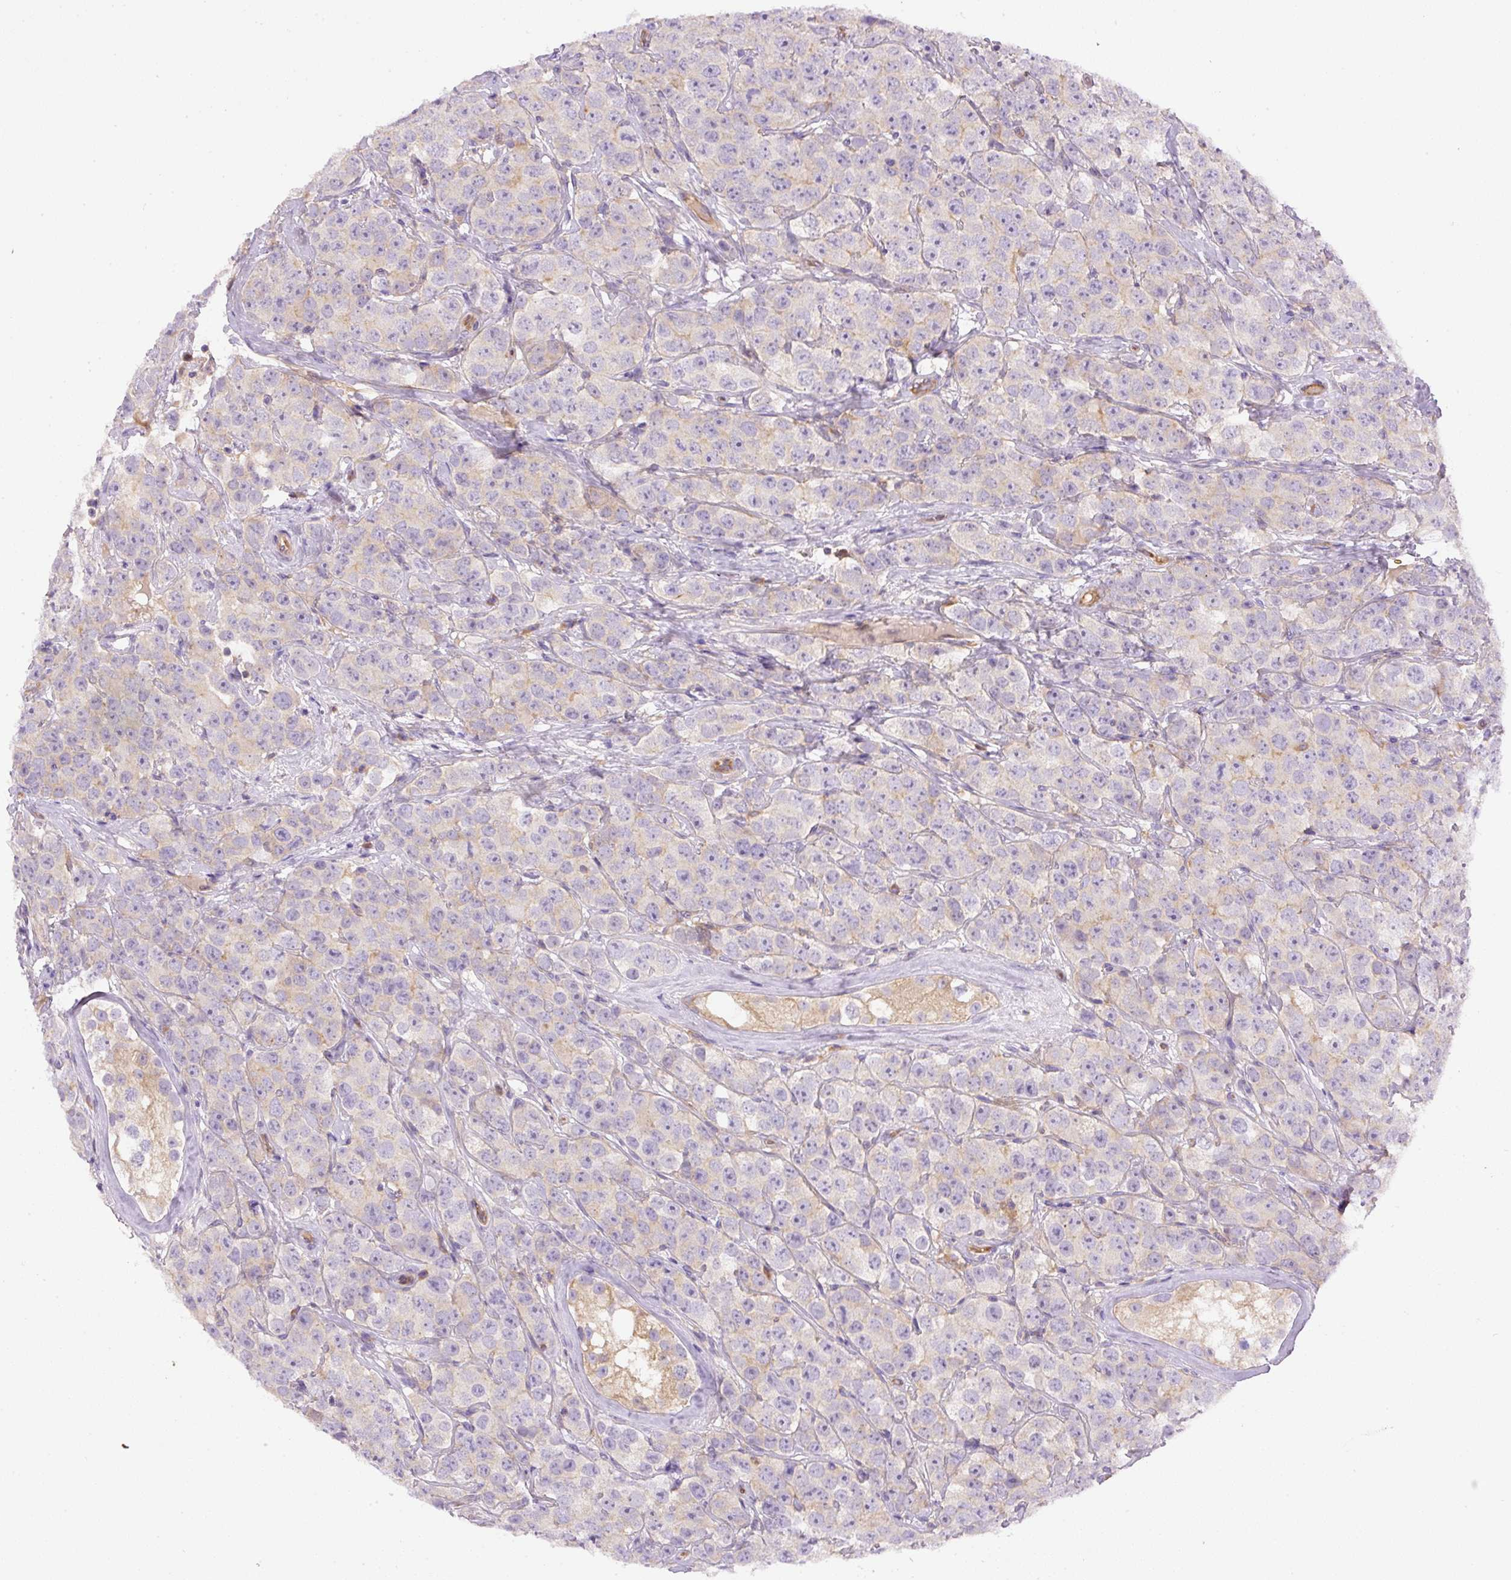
{"staining": {"intensity": "weak", "quantity": "<25%", "location": "cytoplasmic/membranous"}, "tissue": "testis cancer", "cell_type": "Tumor cells", "image_type": "cancer", "snomed": [{"axis": "morphology", "description": "Seminoma, NOS"}, {"axis": "topography", "description": "Testis"}], "caption": "IHC histopathology image of human seminoma (testis) stained for a protein (brown), which reveals no expression in tumor cells.", "gene": "DAPK1", "patient": {"sex": "male", "age": 28}}